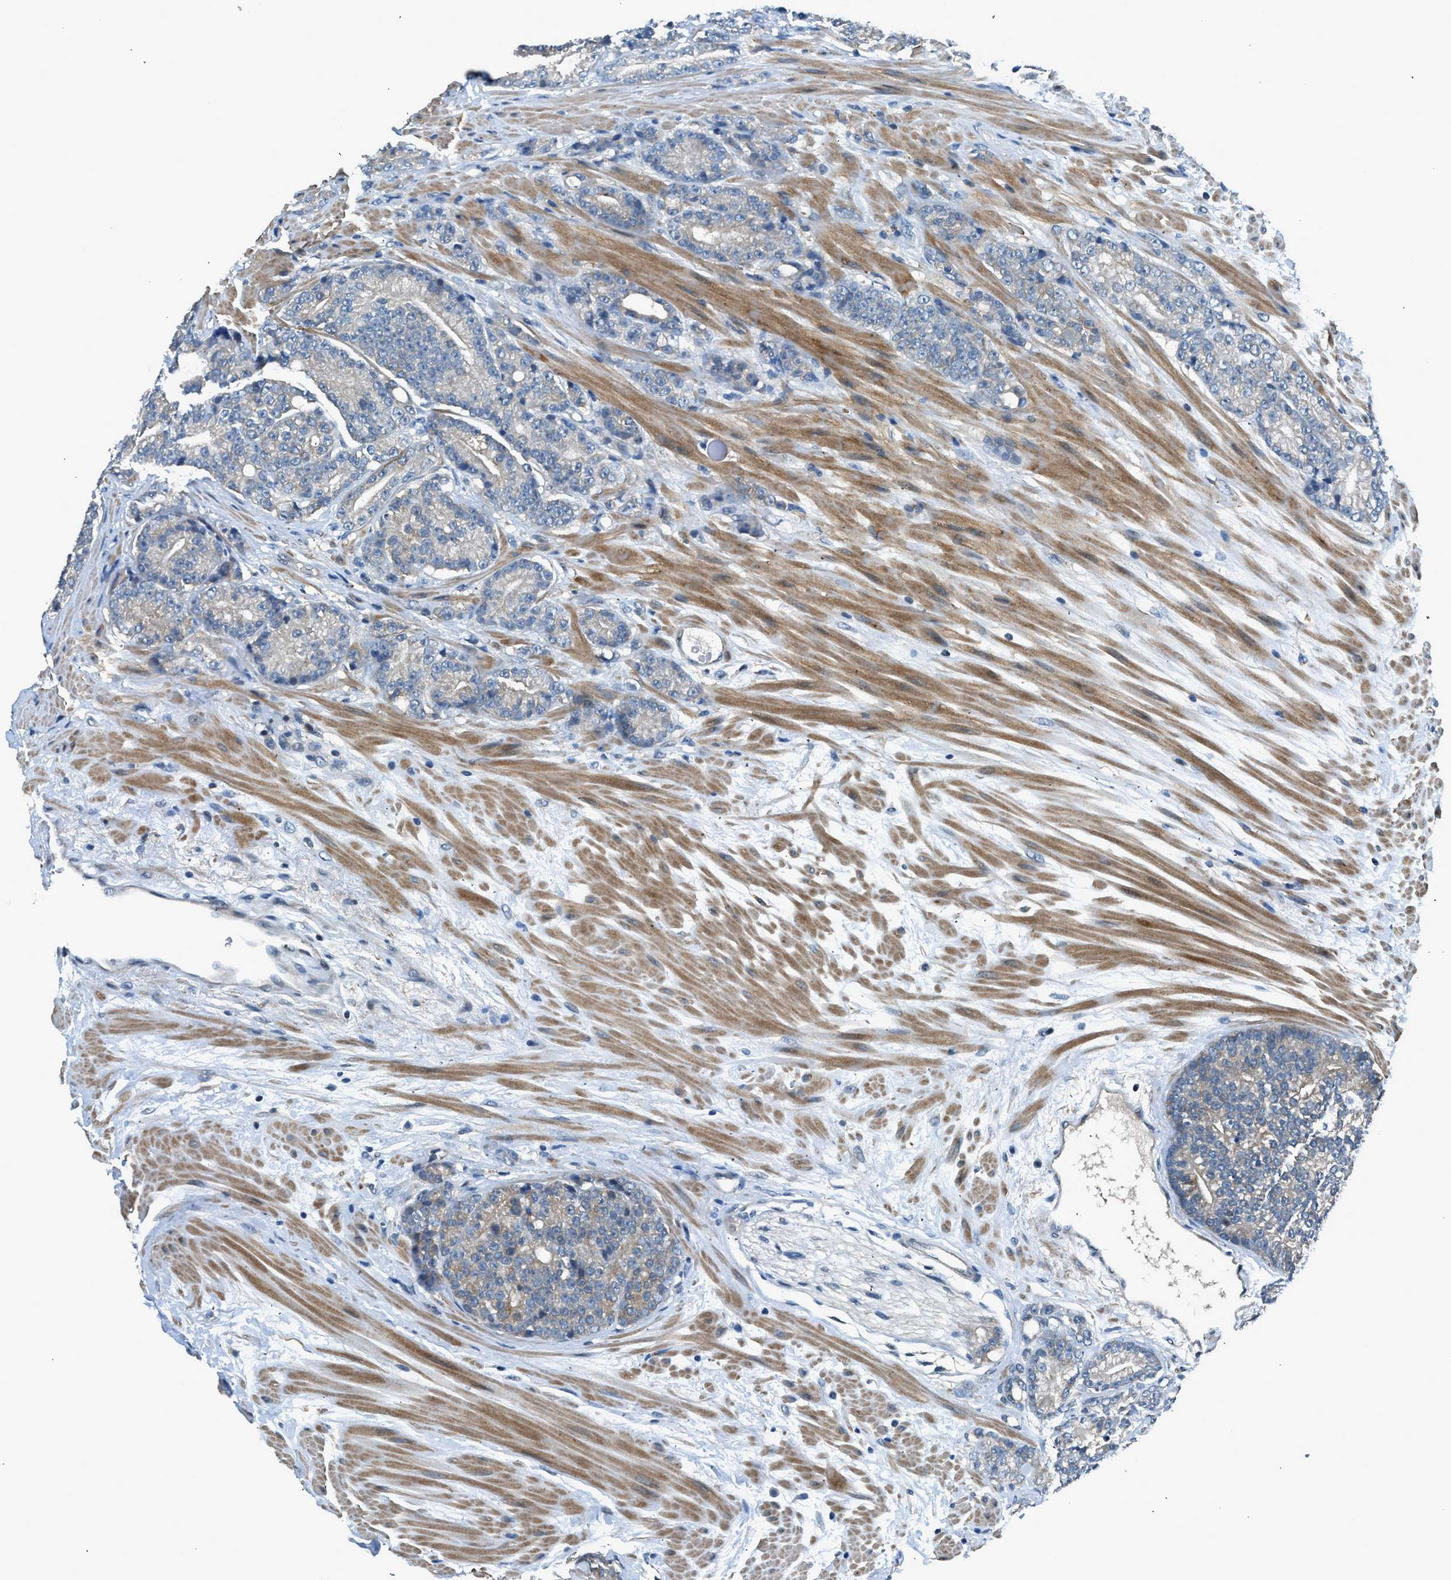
{"staining": {"intensity": "negative", "quantity": "none", "location": "none"}, "tissue": "prostate cancer", "cell_type": "Tumor cells", "image_type": "cancer", "snomed": [{"axis": "morphology", "description": "Adenocarcinoma, High grade"}, {"axis": "topography", "description": "Prostate"}], "caption": "A histopathology image of human adenocarcinoma (high-grade) (prostate) is negative for staining in tumor cells.", "gene": "LMLN", "patient": {"sex": "male", "age": 61}}